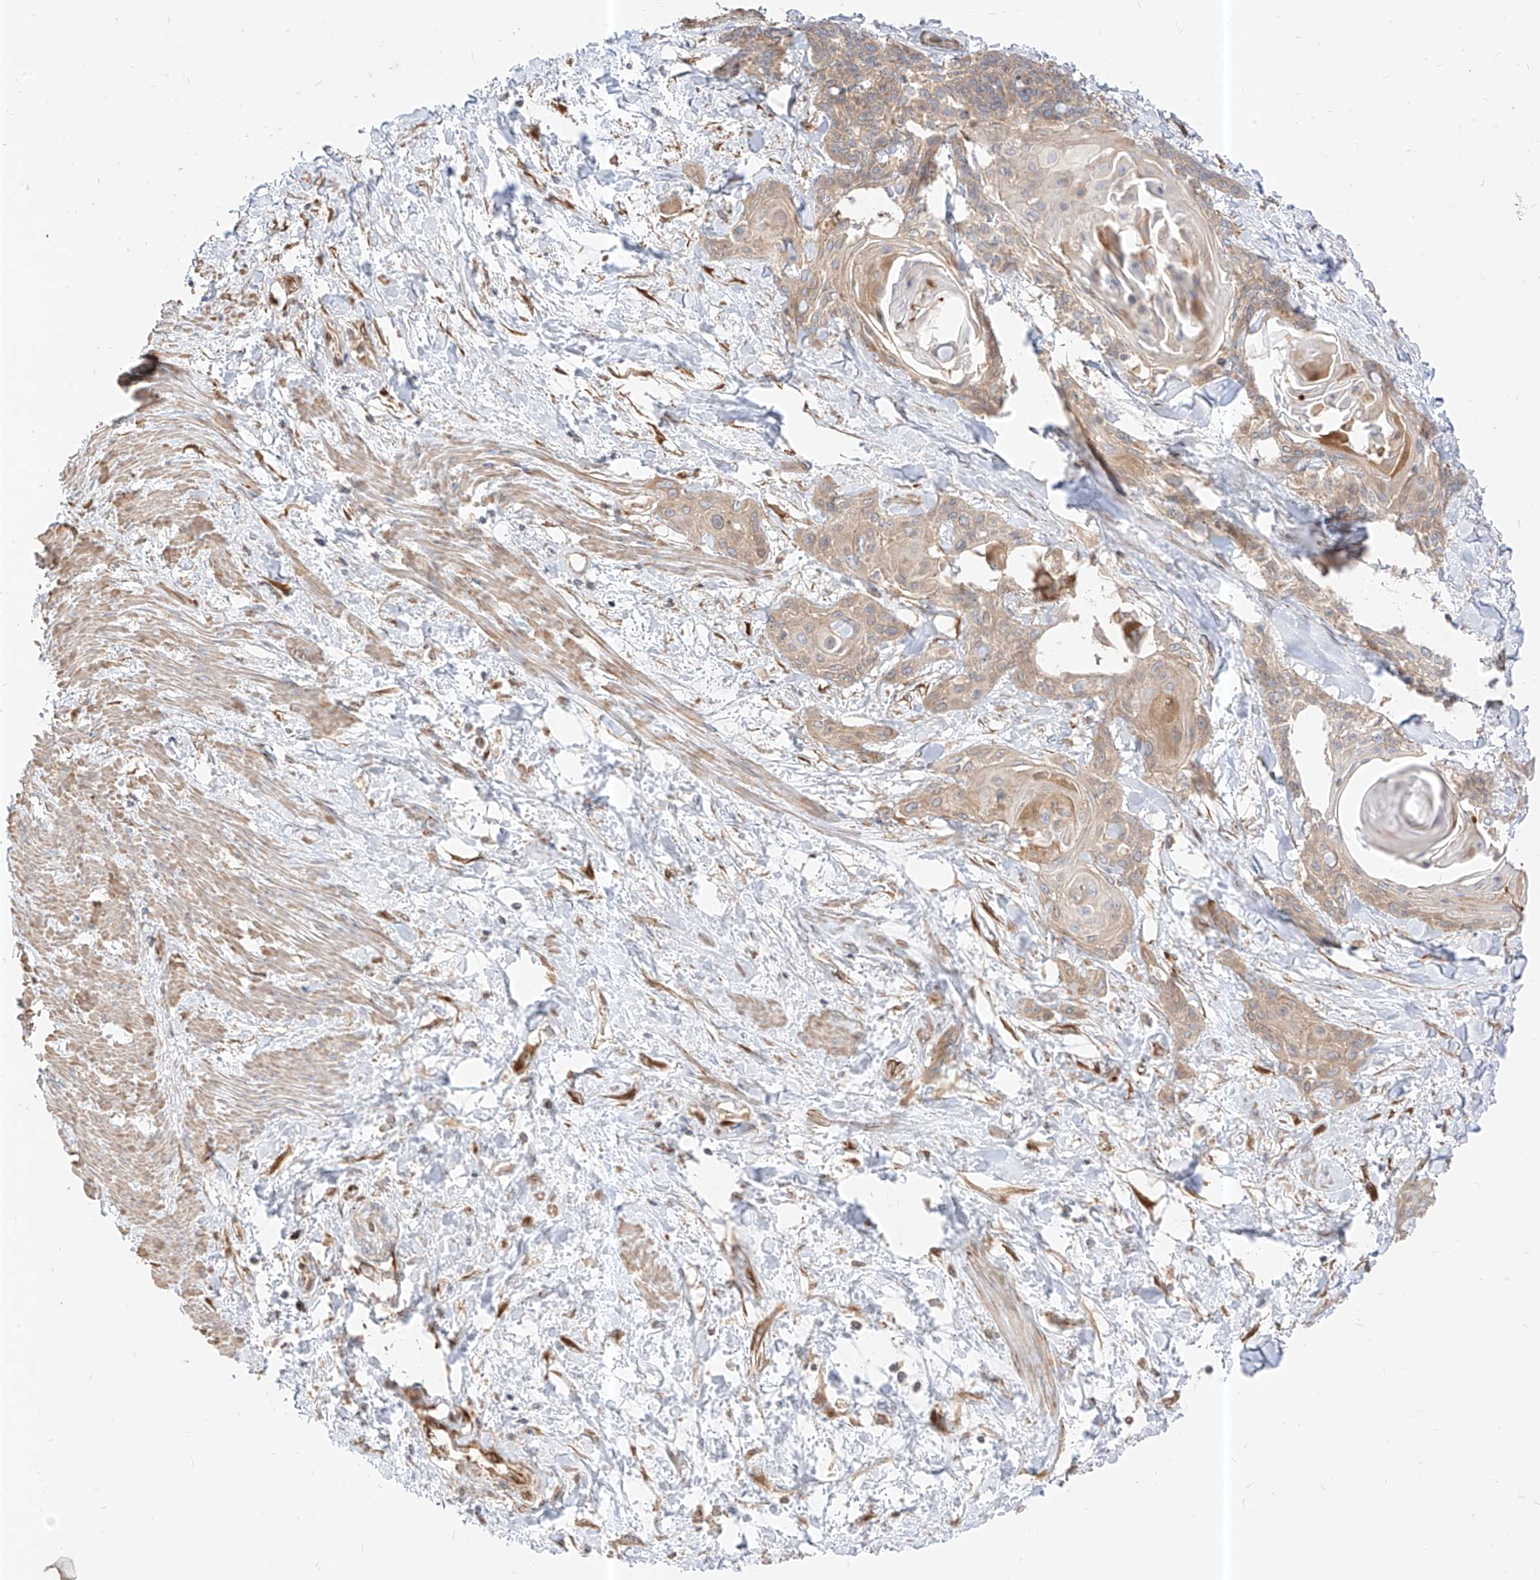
{"staining": {"intensity": "weak", "quantity": "25%-75%", "location": "cytoplasmic/membranous"}, "tissue": "cervical cancer", "cell_type": "Tumor cells", "image_type": "cancer", "snomed": [{"axis": "morphology", "description": "Squamous cell carcinoma, NOS"}, {"axis": "topography", "description": "Cervix"}], "caption": "Protein expression analysis of human cervical squamous cell carcinoma reveals weak cytoplasmic/membranous expression in about 25%-75% of tumor cells. (Brightfield microscopy of DAB IHC at high magnification).", "gene": "PLCL1", "patient": {"sex": "female", "age": 57}}